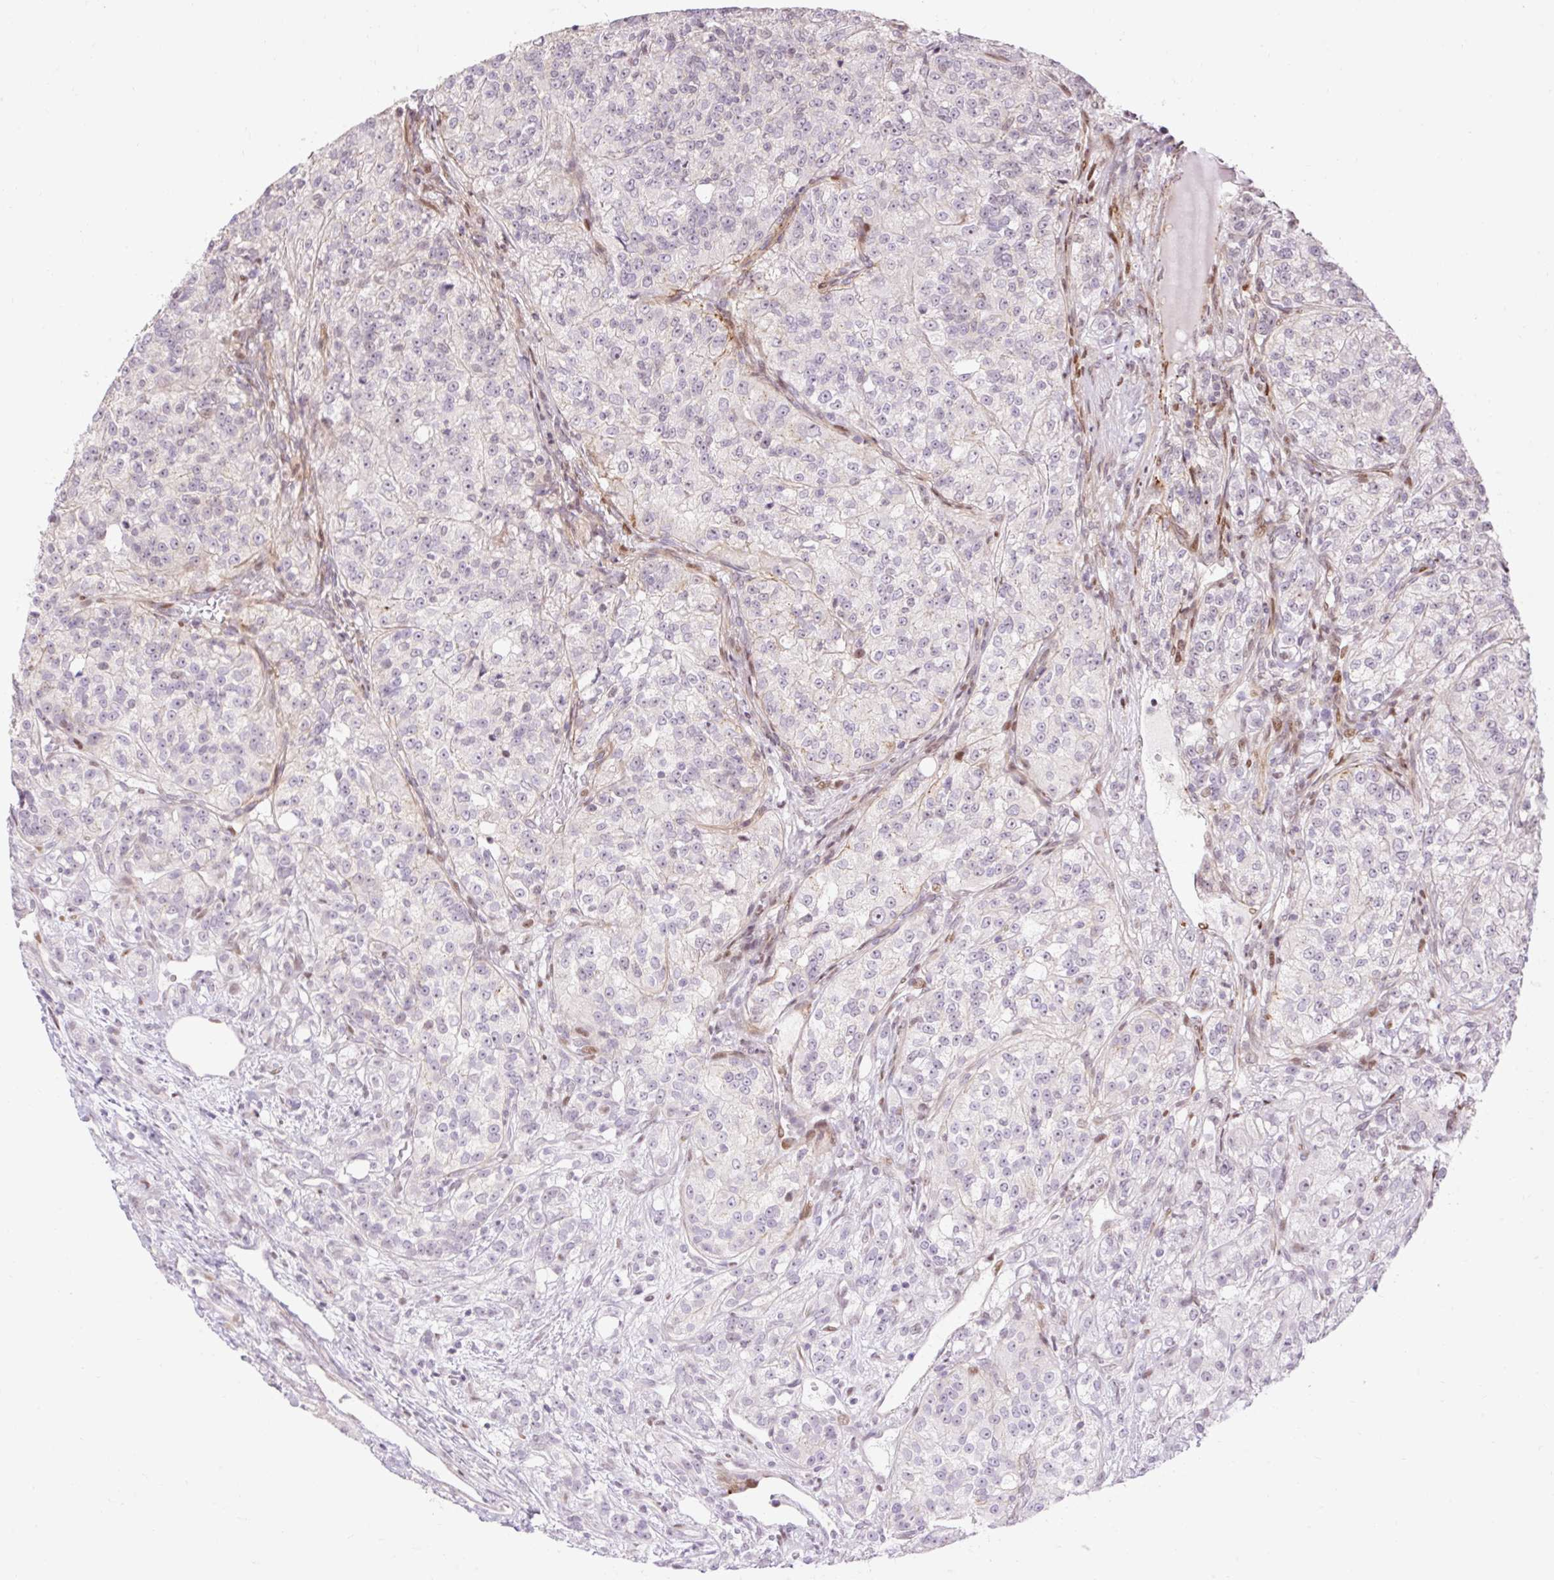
{"staining": {"intensity": "negative", "quantity": "none", "location": "none"}, "tissue": "renal cancer", "cell_type": "Tumor cells", "image_type": "cancer", "snomed": [{"axis": "morphology", "description": "Adenocarcinoma, NOS"}, {"axis": "topography", "description": "Kidney"}], "caption": "Renal adenocarcinoma stained for a protein using immunohistochemistry (IHC) reveals no staining tumor cells.", "gene": "RIPPLY3", "patient": {"sex": "female", "age": 63}}